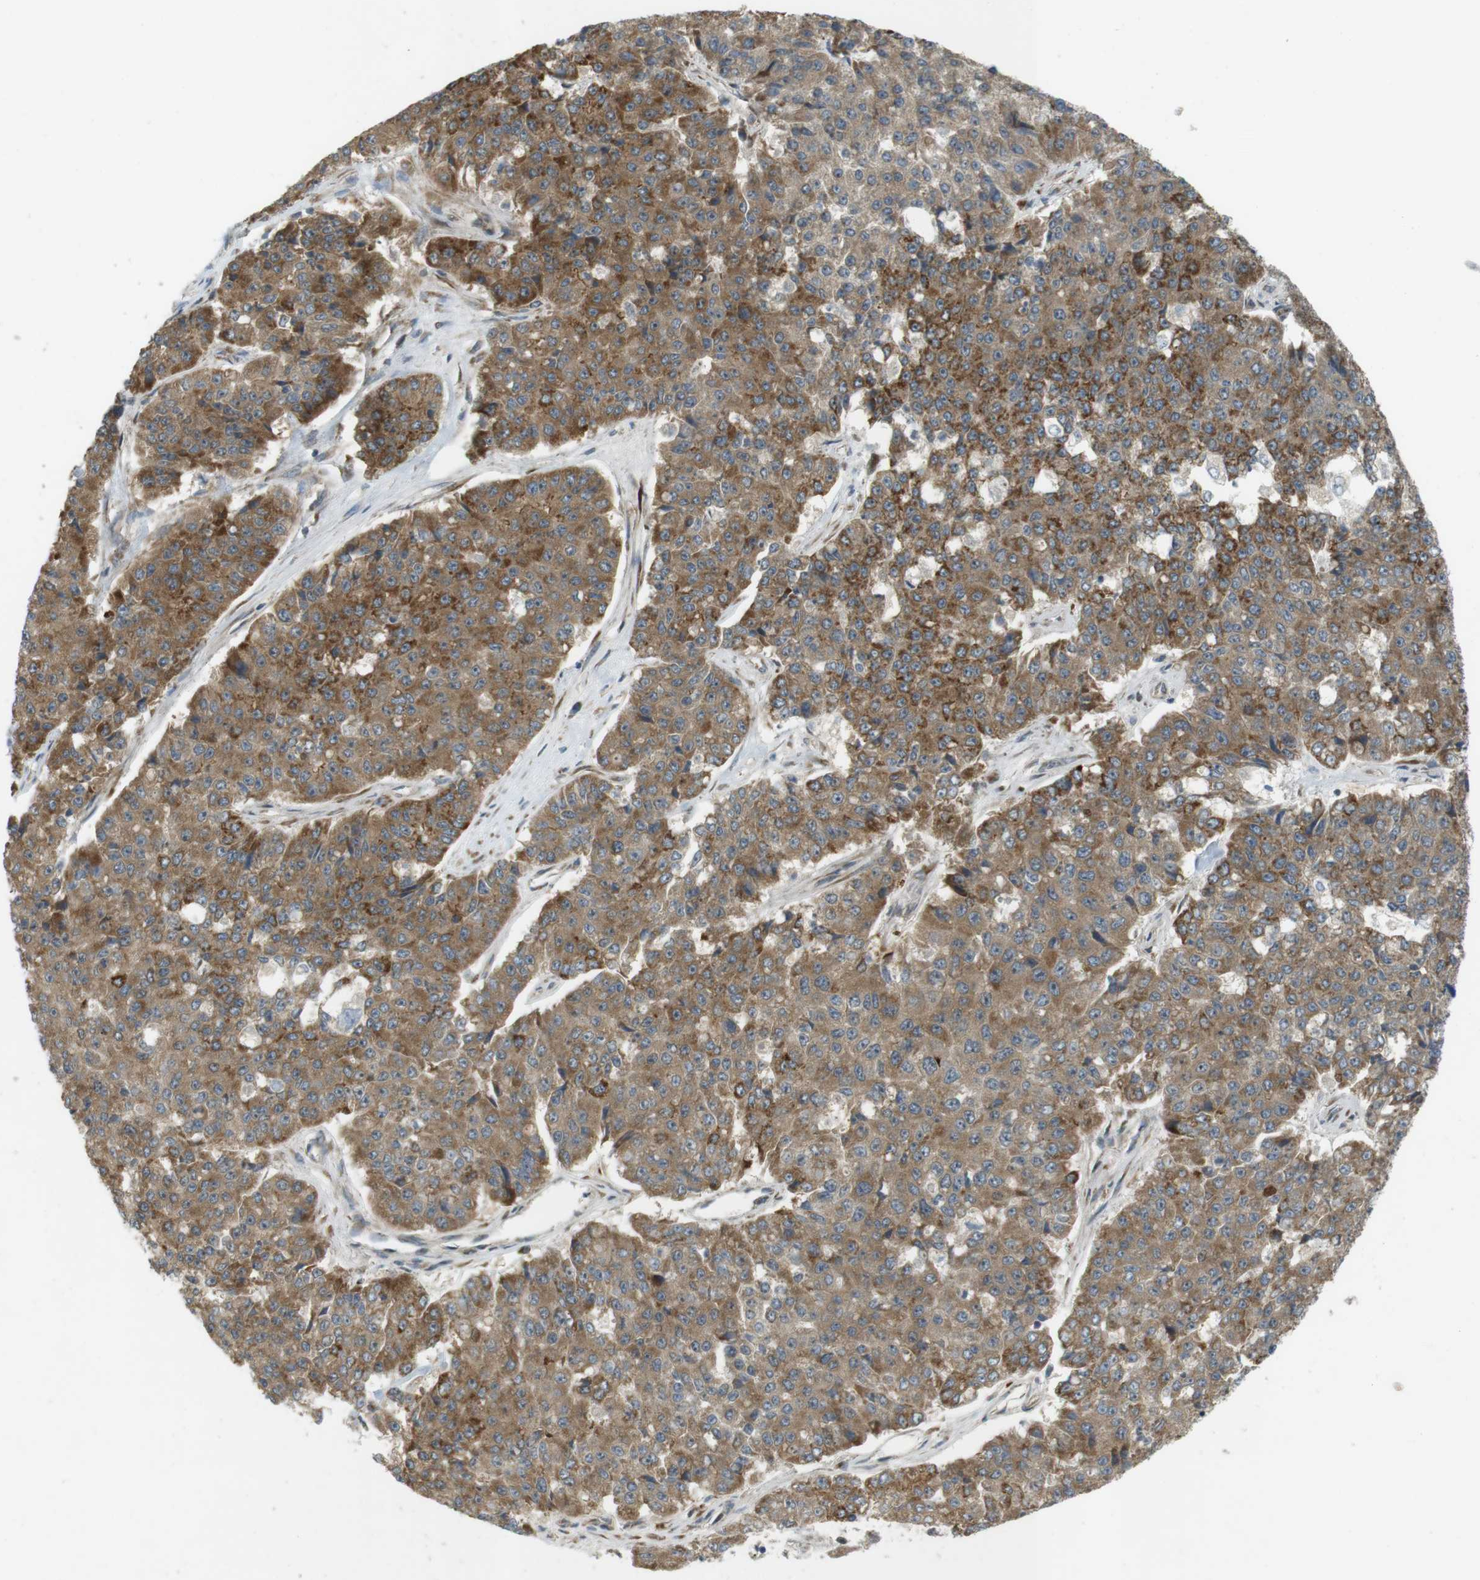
{"staining": {"intensity": "strong", "quantity": "25%-75%", "location": "cytoplasmic/membranous"}, "tissue": "pancreatic cancer", "cell_type": "Tumor cells", "image_type": "cancer", "snomed": [{"axis": "morphology", "description": "Adenocarcinoma, NOS"}, {"axis": "topography", "description": "Pancreas"}], "caption": "Protein staining of adenocarcinoma (pancreatic) tissue exhibits strong cytoplasmic/membranous staining in approximately 25%-75% of tumor cells. (brown staining indicates protein expression, while blue staining denotes nuclei).", "gene": "SLC41A1", "patient": {"sex": "male", "age": 50}}